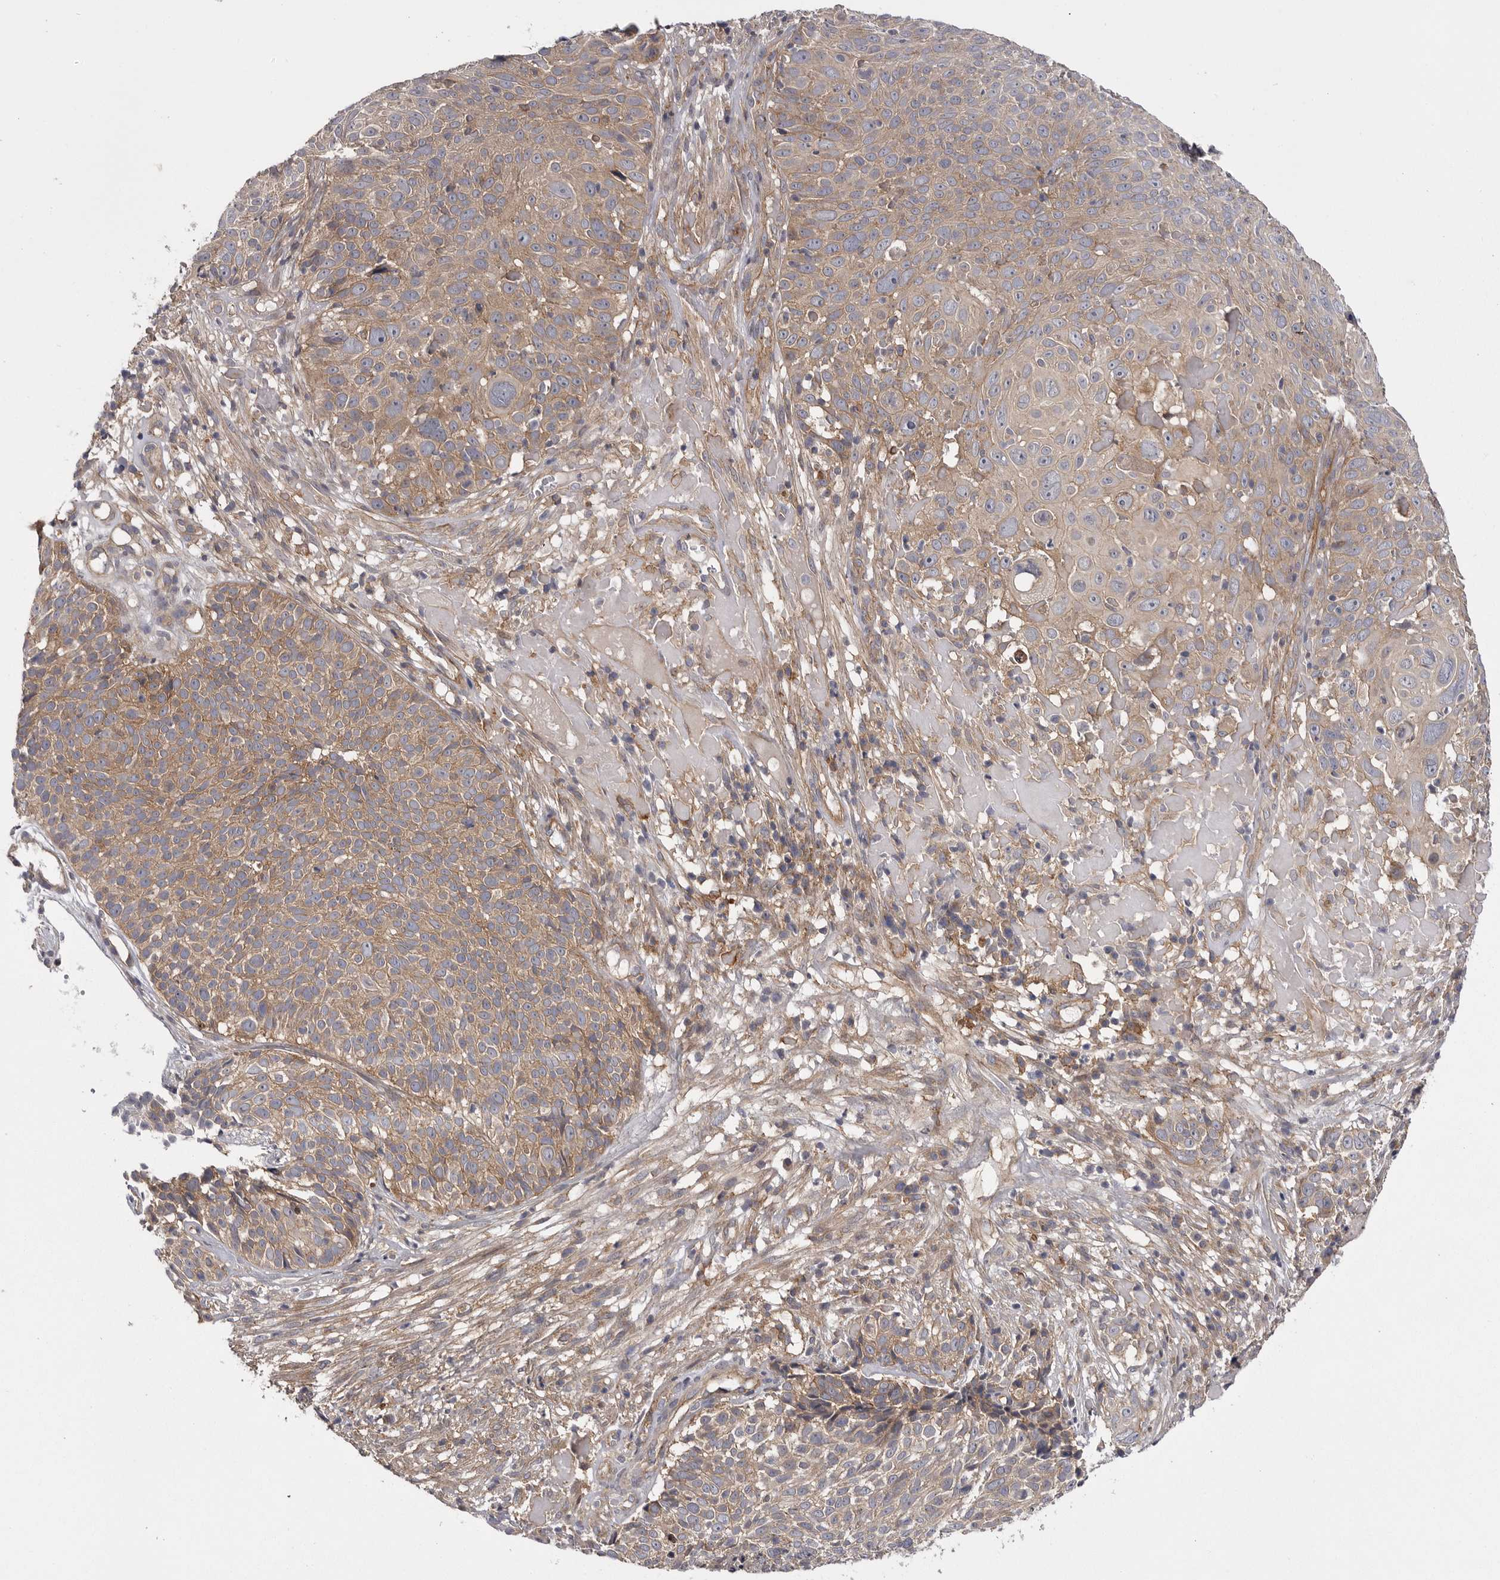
{"staining": {"intensity": "moderate", "quantity": "25%-75%", "location": "cytoplasmic/membranous"}, "tissue": "cervical cancer", "cell_type": "Tumor cells", "image_type": "cancer", "snomed": [{"axis": "morphology", "description": "Squamous cell carcinoma, NOS"}, {"axis": "topography", "description": "Cervix"}], "caption": "About 25%-75% of tumor cells in human cervical cancer (squamous cell carcinoma) exhibit moderate cytoplasmic/membranous protein positivity as visualized by brown immunohistochemical staining.", "gene": "OSBPL9", "patient": {"sex": "female", "age": 74}}